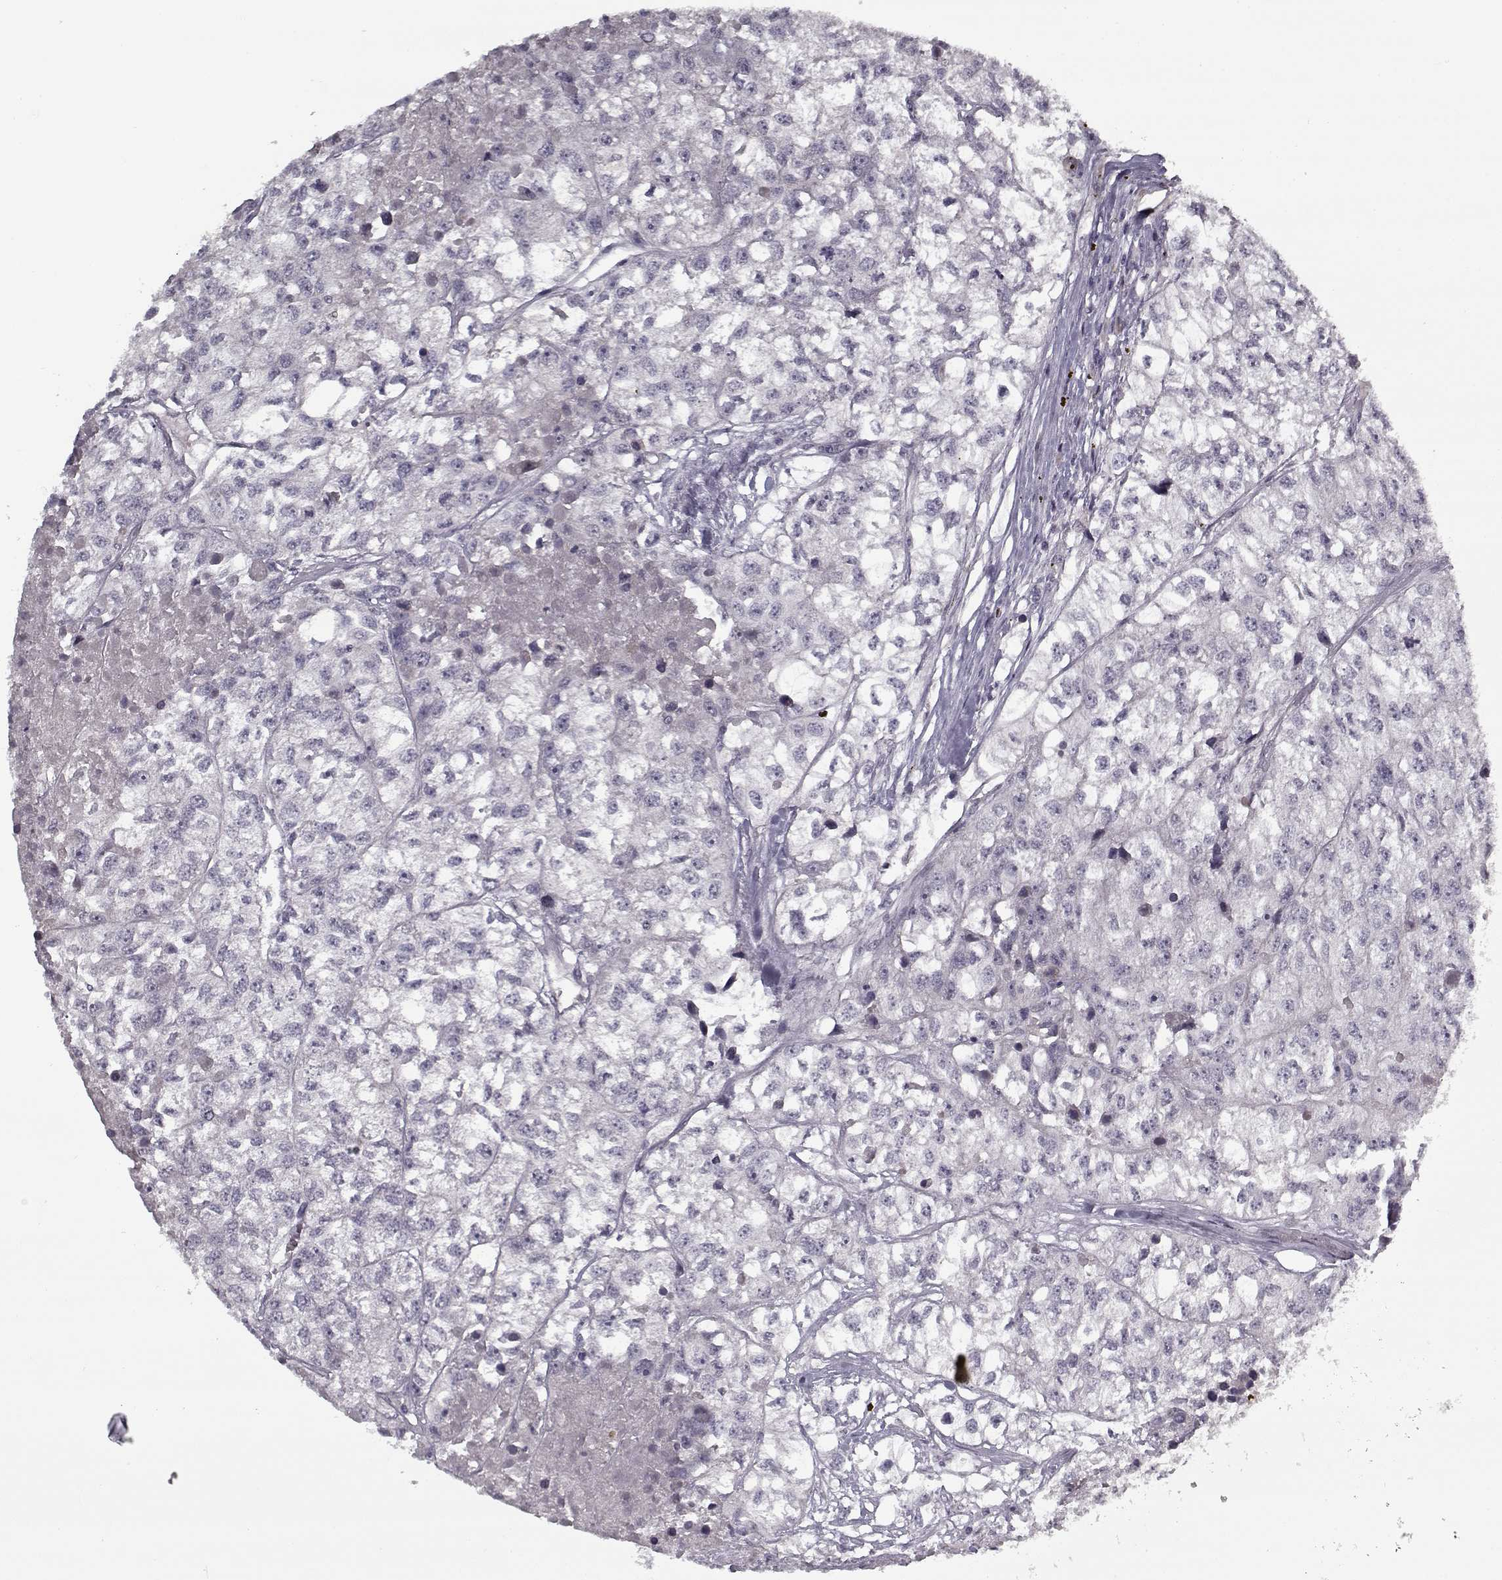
{"staining": {"intensity": "negative", "quantity": "none", "location": "none"}, "tissue": "renal cancer", "cell_type": "Tumor cells", "image_type": "cancer", "snomed": [{"axis": "morphology", "description": "Adenocarcinoma, NOS"}, {"axis": "topography", "description": "Kidney"}], "caption": "Tumor cells are negative for protein expression in human renal cancer (adenocarcinoma).", "gene": "LAMA2", "patient": {"sex": "male", "age": 56}}